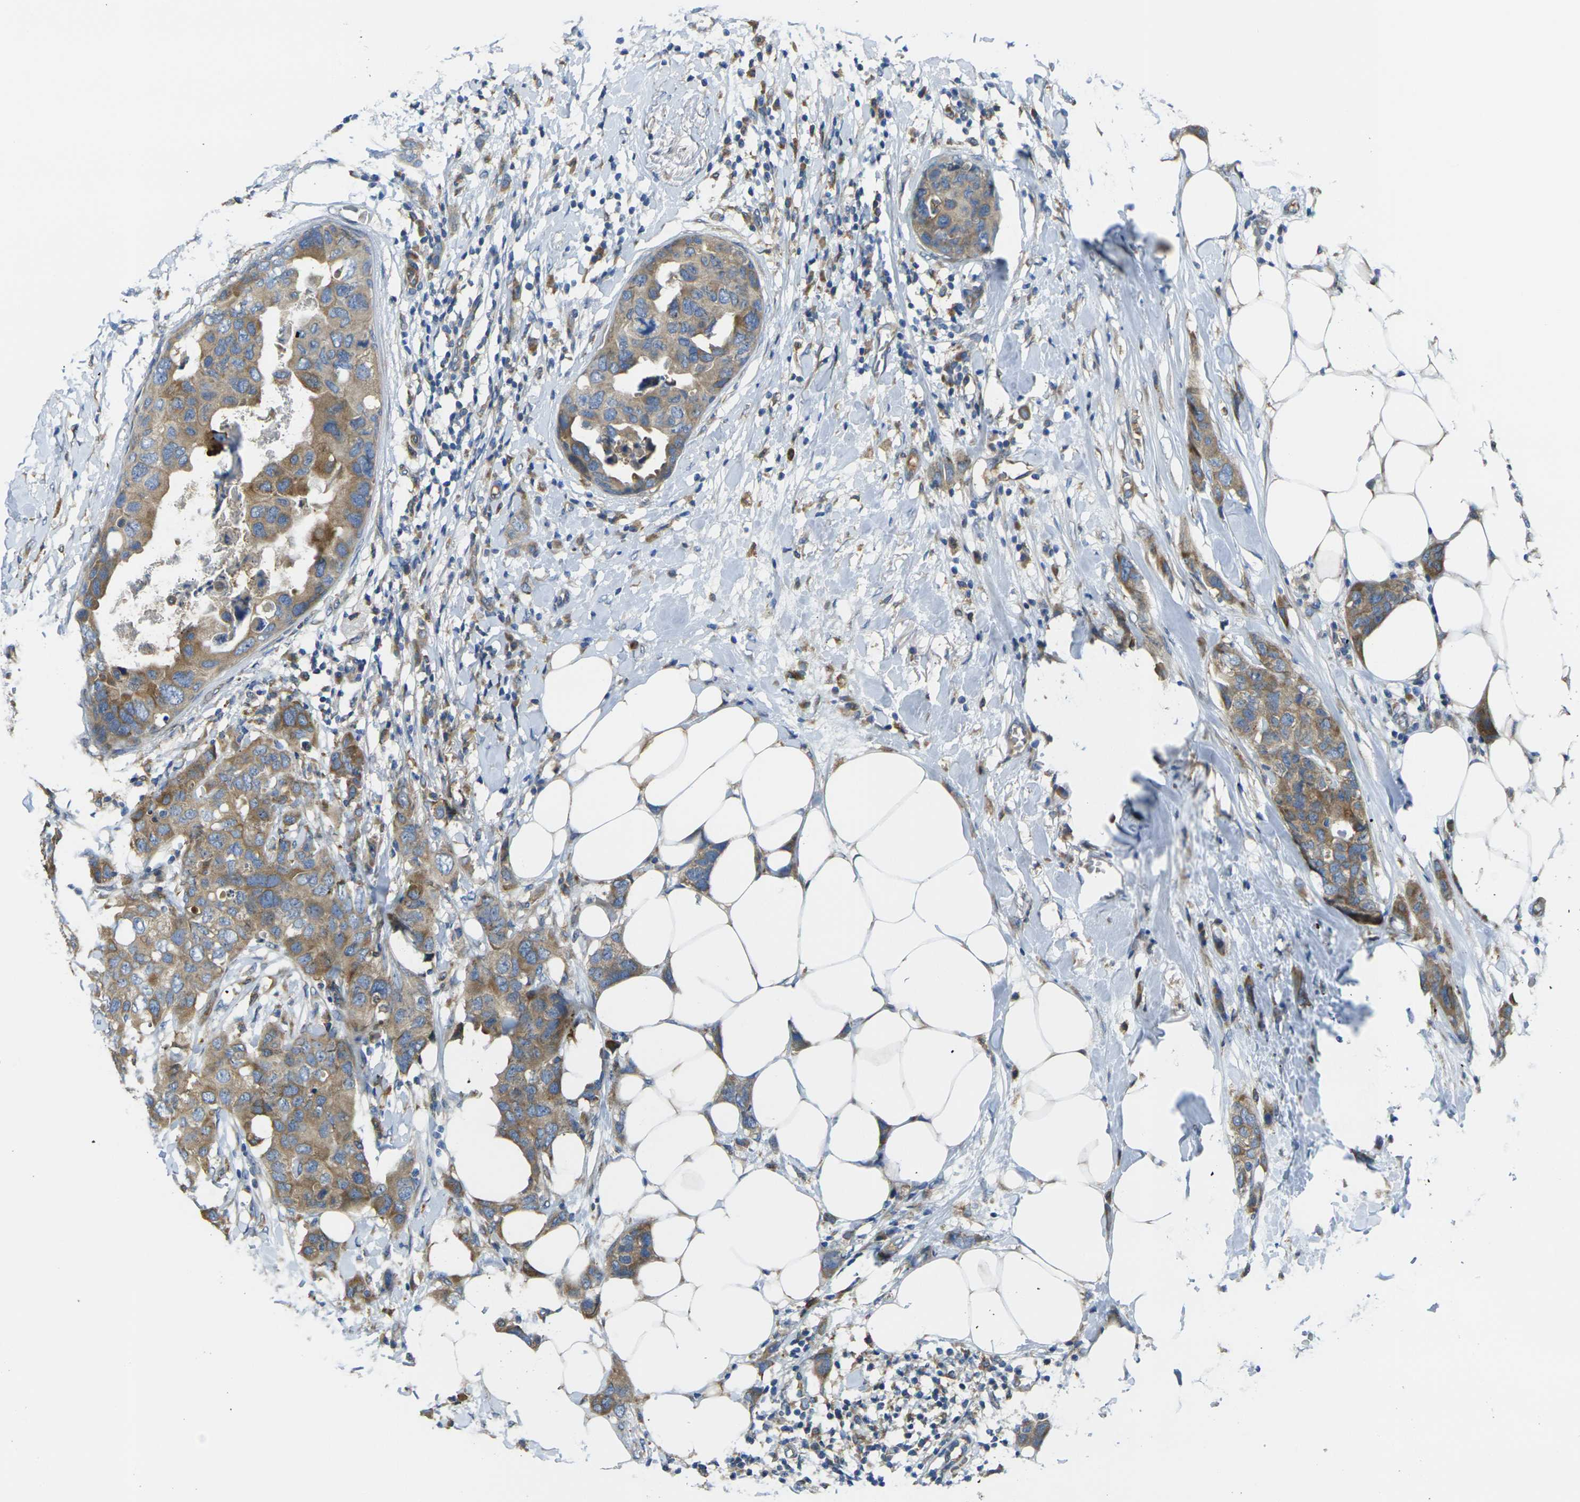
{"staining": {"intensity": "moderate", "quantity": ">75%", "location": "cytoplasmic/membranous"}, "tissue": "breast cancer", "cell_type": "Tumor cells", "image_type": "cancer", "snomed": [{"axis": "morphology", "description": "Duct carcinoma"}, {"axis": "topography", "description": "Breast"}], "caption": "Immunohistochemistry photomicrograph of human breast cancer stained for a protein (brown), which reveals medium levels of moderate cytoplasmic/membranous expression in approximately >75% of tumor cells.", "gene": "FZD1", "patient": {"sex": "female", "age": 50}}